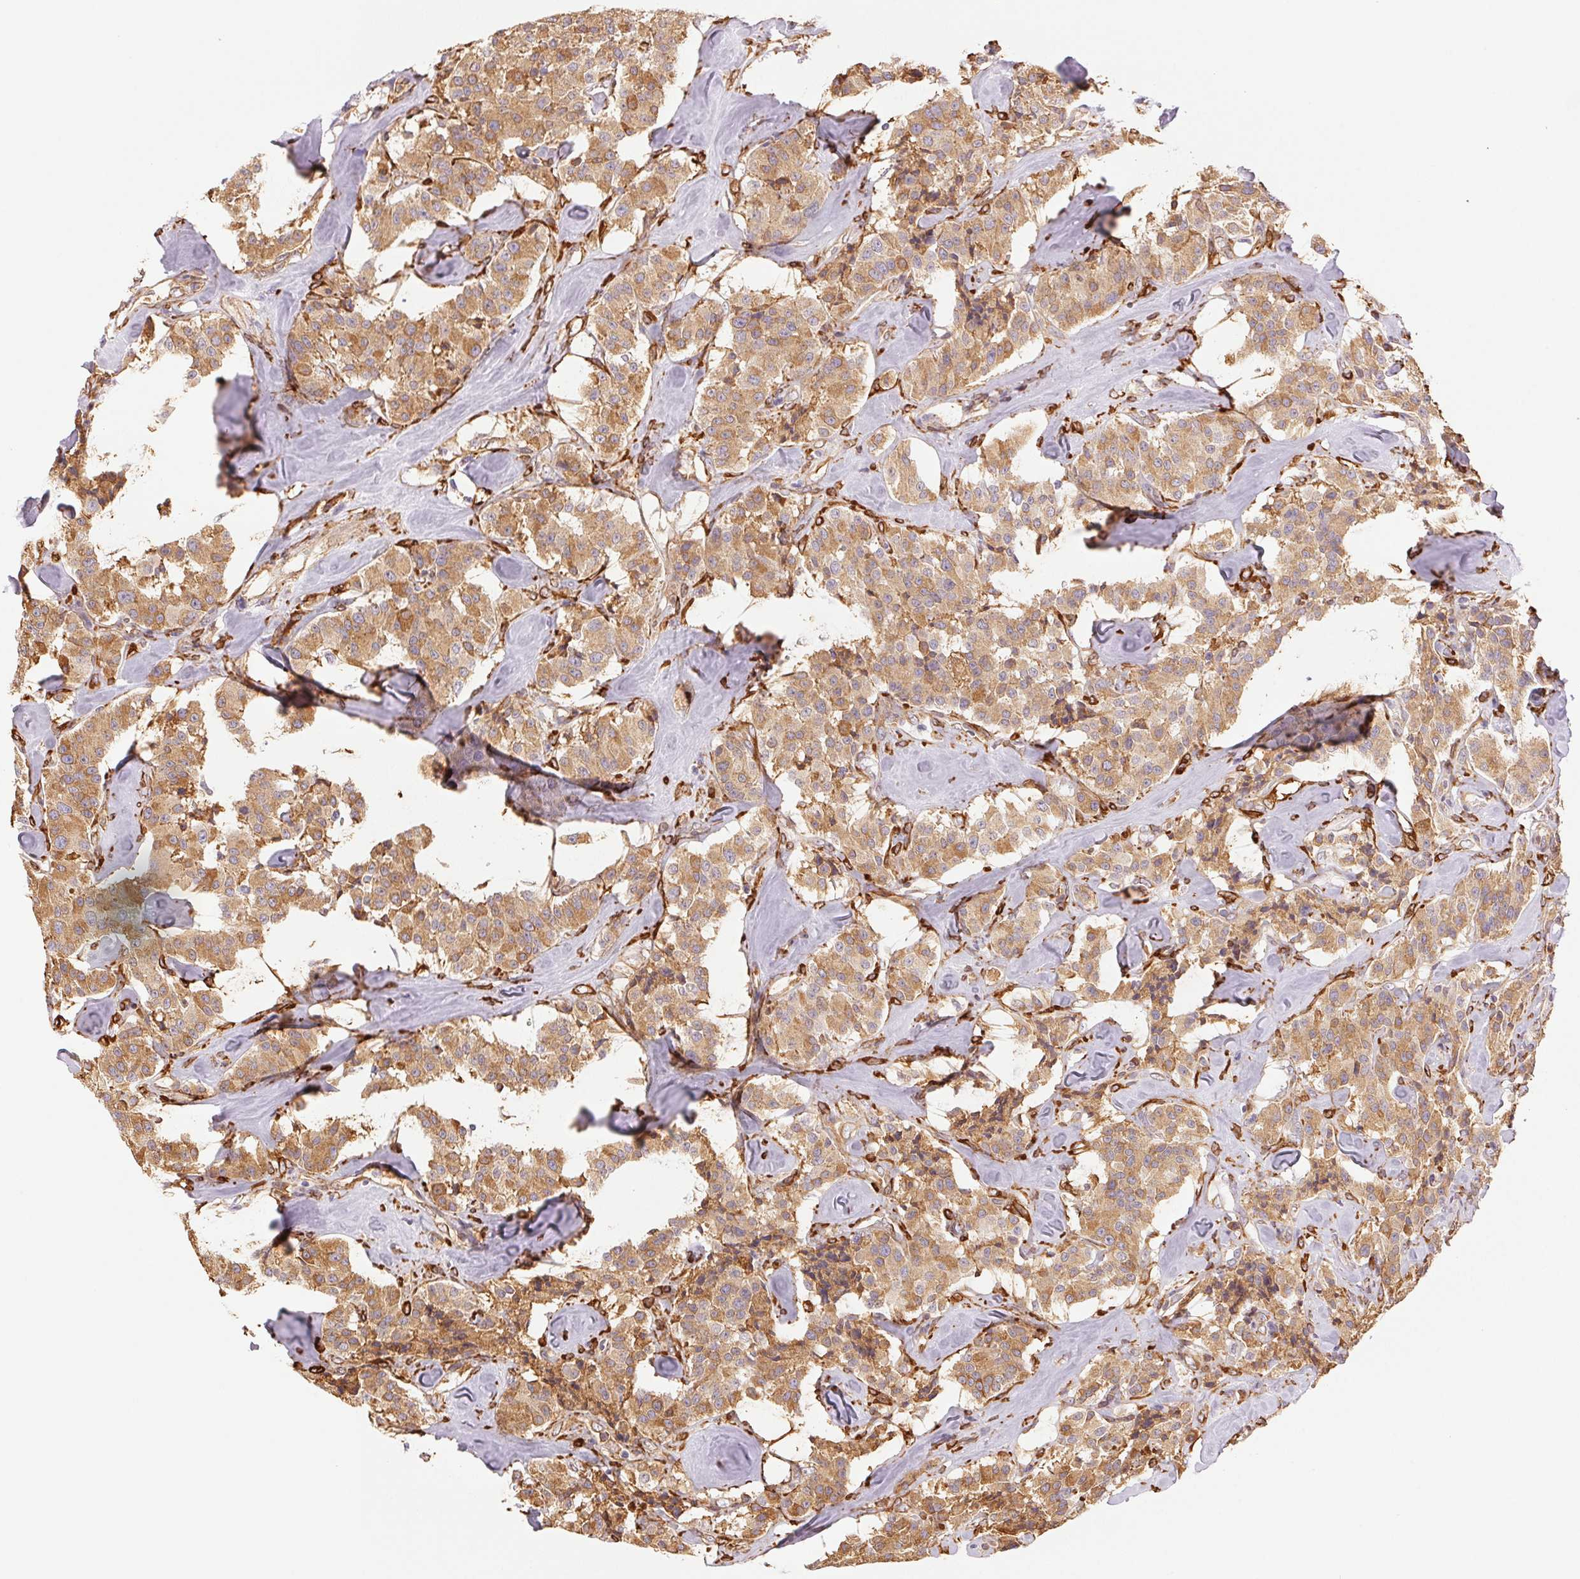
{"staining": {"intensity": "moderate", "quantity": ">75%", "location": "cytoplasmic/membranous"}, "tissue": "carcinoid", "cell_type": "Tumor cells", "image_type": "cancer", "snomed": [{"axis": "morphology", "description": "Carcinoid, malignant, NOS"}, {"axis": "topography", "description": "Pancreas"}], "caption": "This photomicrograph exhibits carcinoid stained with immunohistochemistry to label a protein in brown. The cytoplasmic/membranous of tumor cells show moderate positivity for the protein. Nuclei are counter-stained blue.", "gene": "RCN3", "patient": {"sex": "male", "age": 41}}